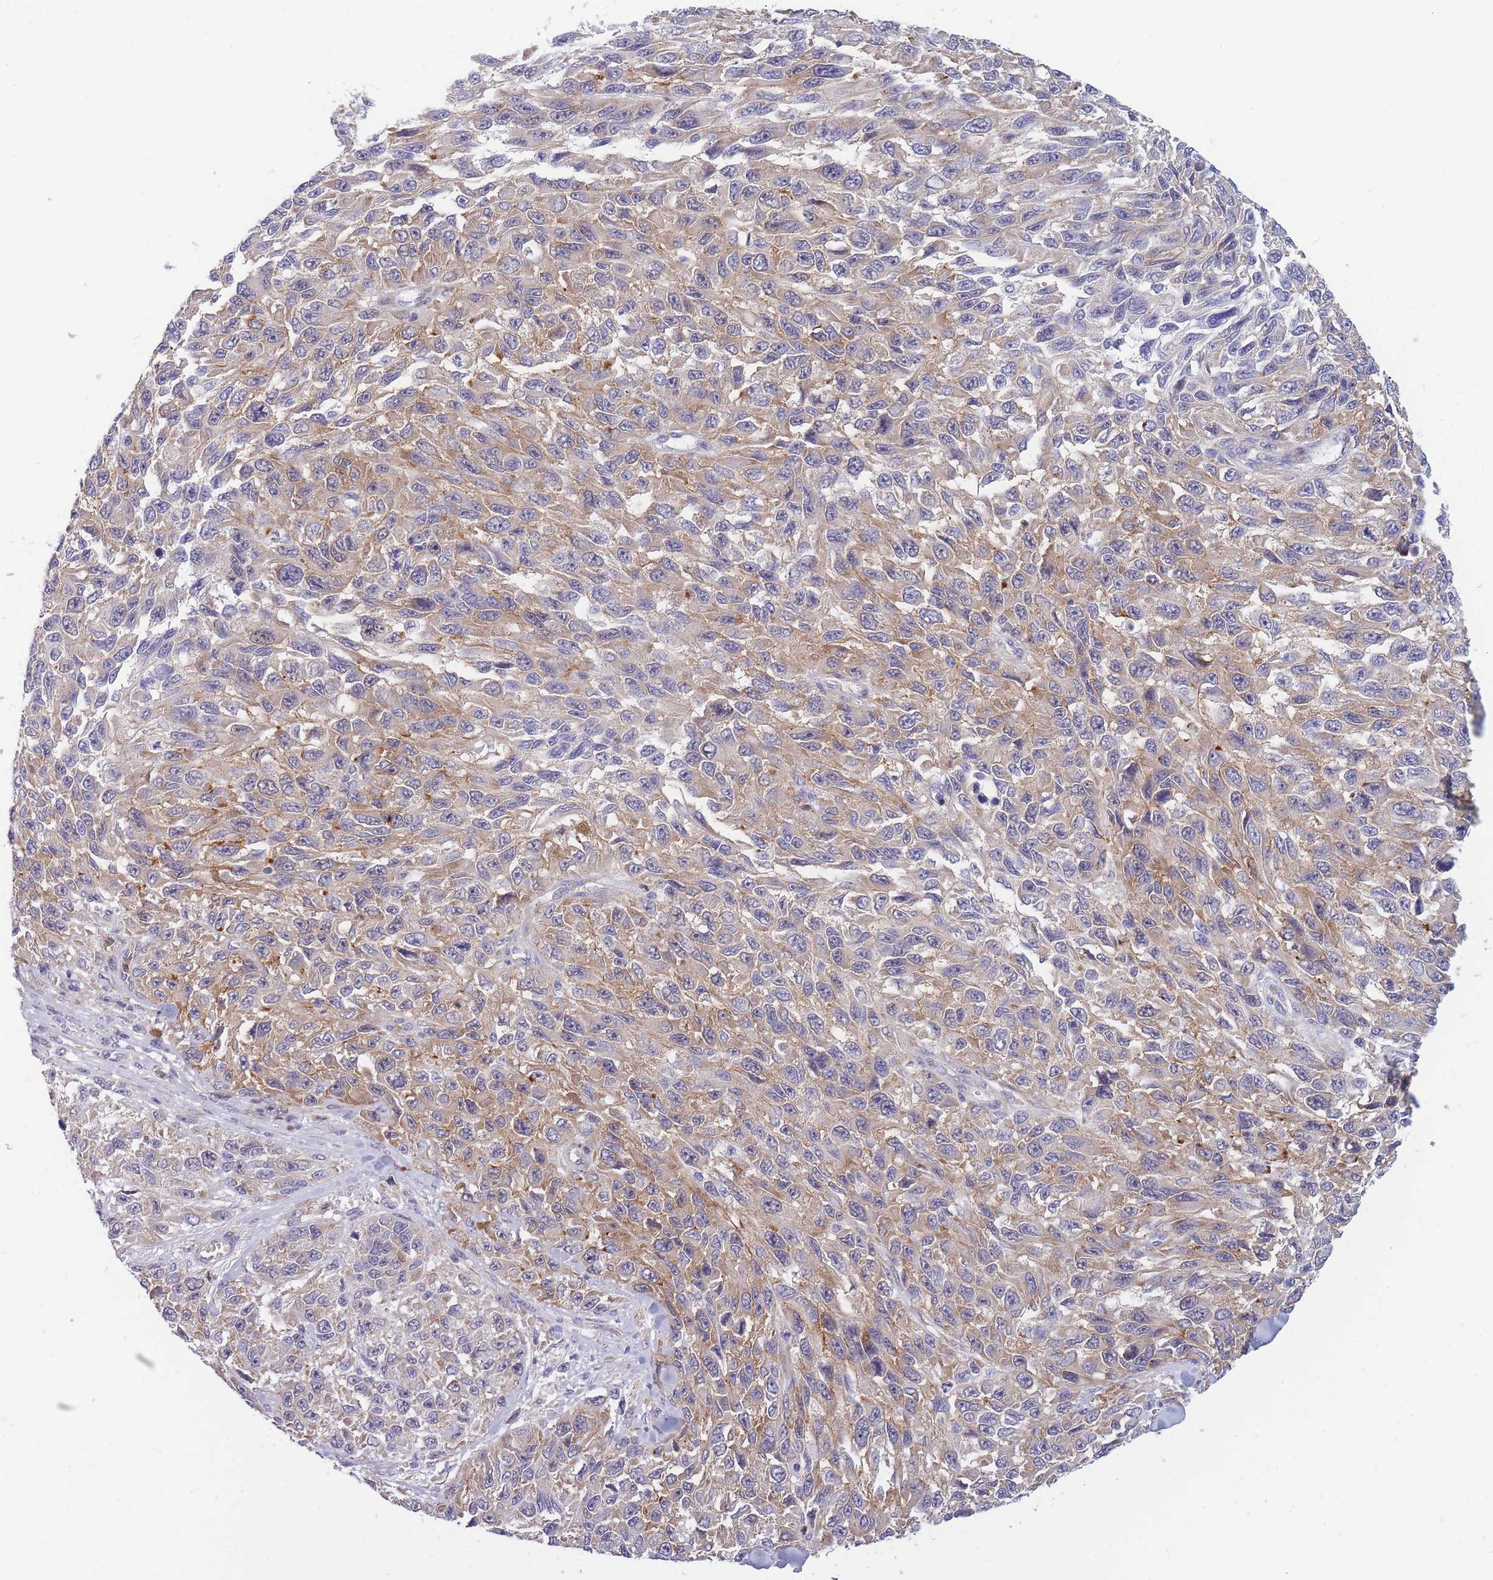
{"staining": {"intensity": "moderate", "quantity": "25%-75%", "location": "cytoplasmic/membranous"}, "tissue": "melanoma", "cell_type": "Tumor cells", "image_type": "cancer", "snomed": [{"axis": "morphology", "description": "Malignant melanoma, NOS"}, {"axis": "topography", "description": "Skin"}], "caption": "Human melanoma stained with a brown dye reveals moderate cytoplasmic/membranous positive expression in approximately 25%-75% of tumor cells.", "gene": "NDUFAF6", "patient": {"sex": "female", "age": 96}}